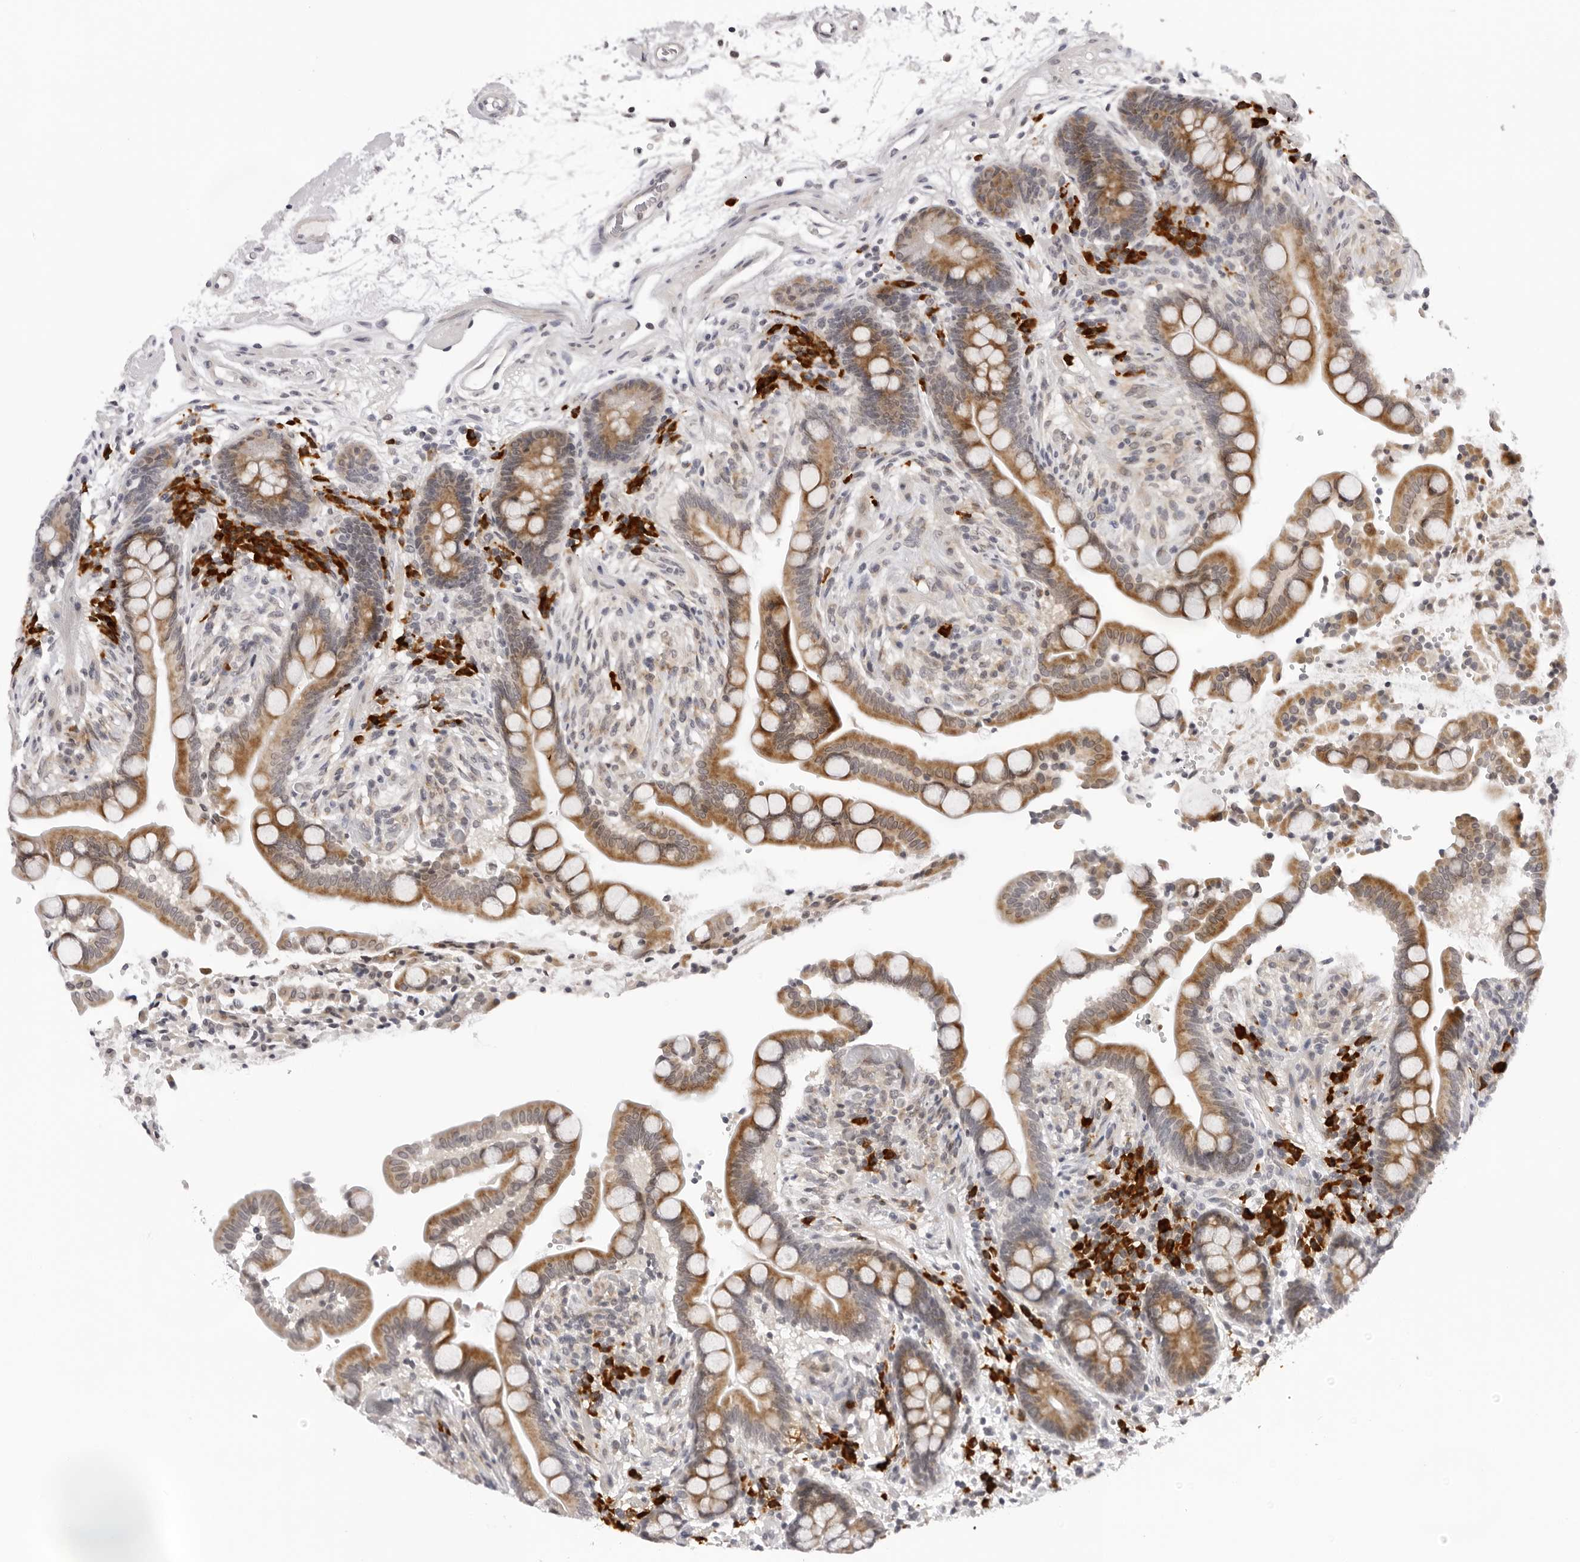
{"staining": {"intensity": "negative", "quantity": "none", "location": "none"}, "tissue": "colon", "cell_type": "Endothelial cells", "image_type": "normal", "snomed": [{"axis": "morphology", "description": "Normal tissue, NOS"}, {"axis": "topography", "description": "Colon"}], "caption": "Endothelial cells show no significant protein expression in benign colon. Nuclei are stained in blue.", "gene": "IL17RA", "patient": {"sex": "male", "age": 73}}